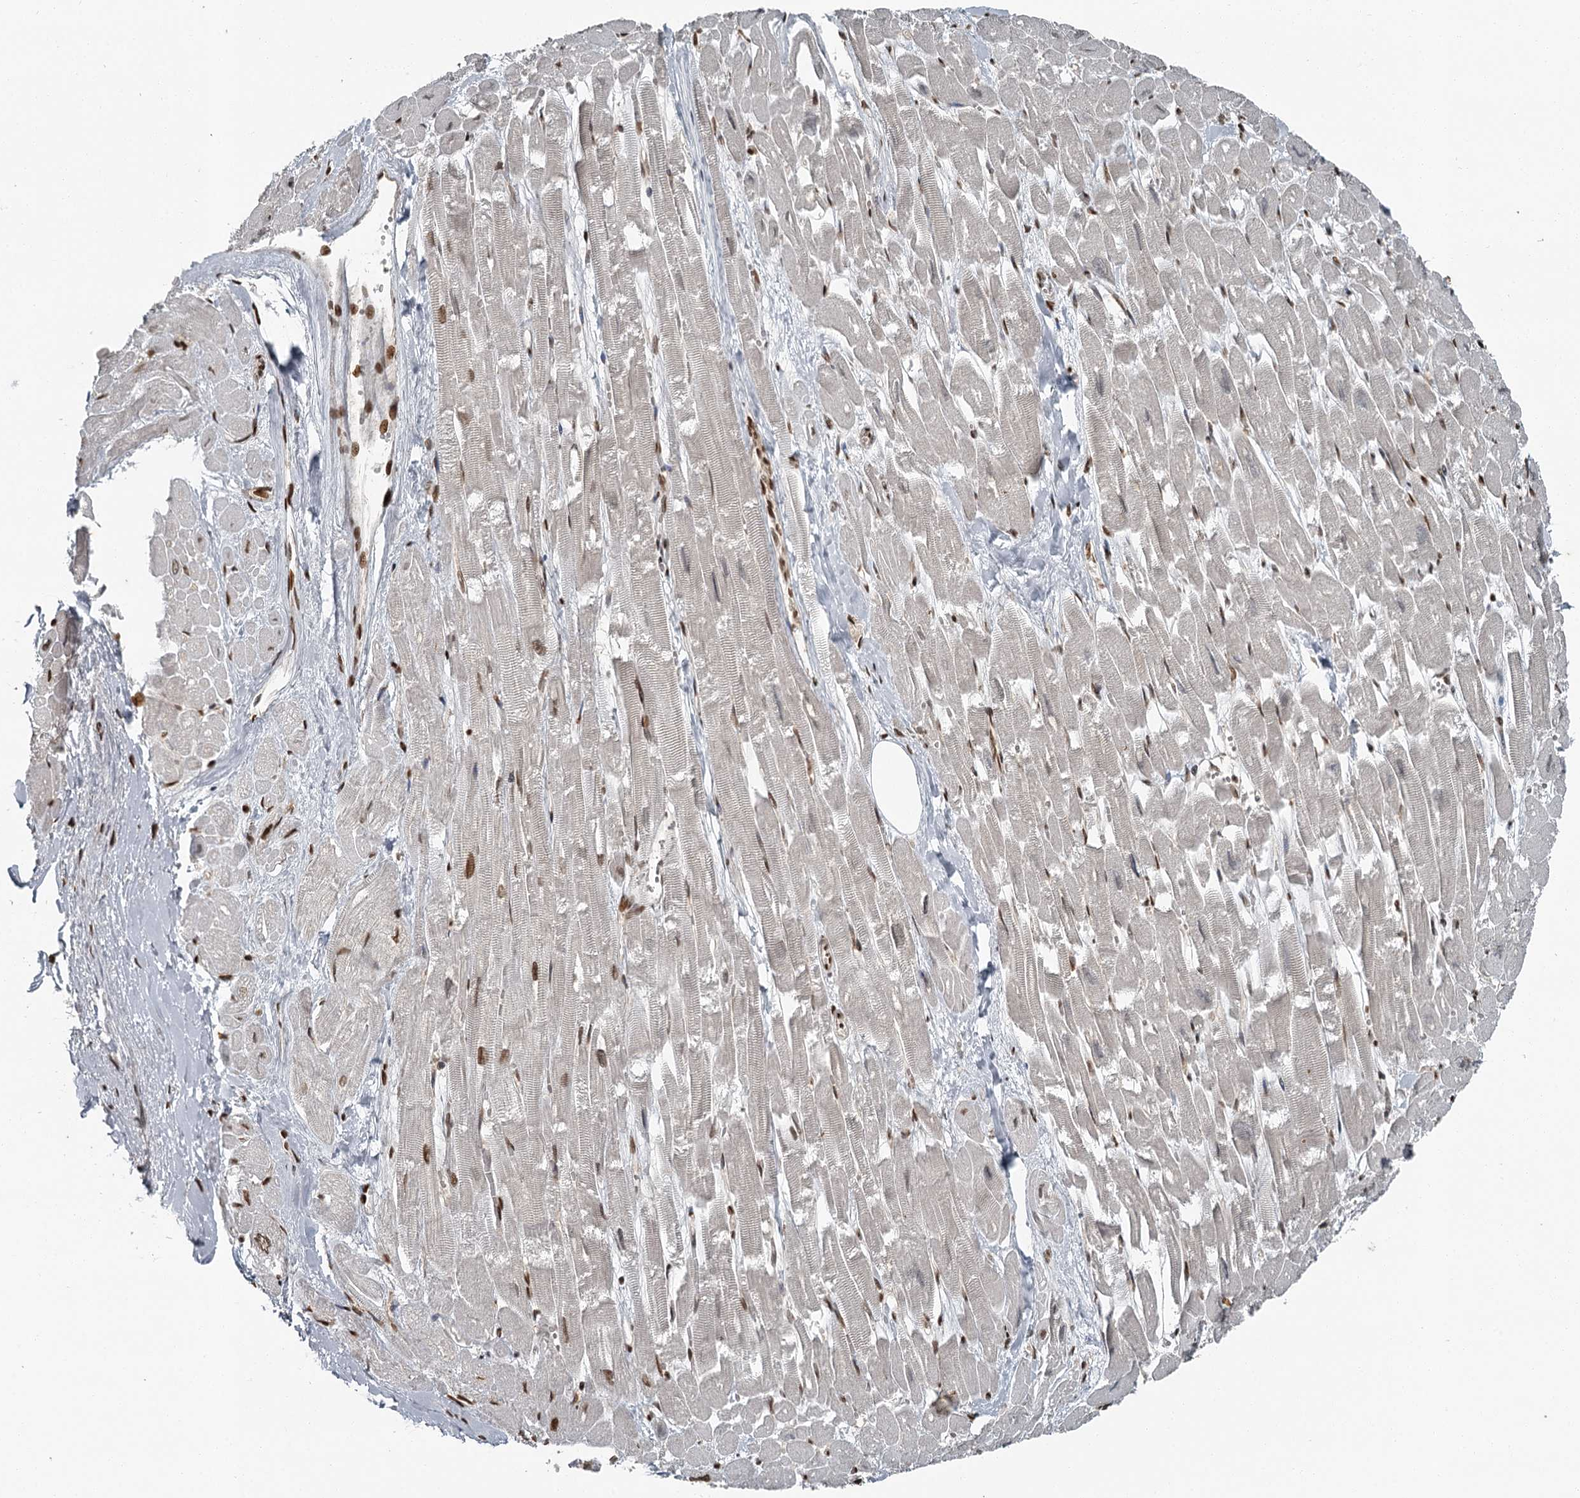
{"staining": {"intensity": "strong", "quantity": "25%-75%", "location": "nuclear"}, "tissue": "heart muscle", "cell_type": "Cardiomyocytes", "image_type": "normal", "snomed": [{"axis": "morphology", "description": "Normal tissue, NOS"}, {"axis": "topography", "description": "Heart"}], "caption": "High-magnification brightfield microscopy of unremarkable heart muscle stained with DAB (brown) and counterstained with hematoxylin (blue). cardiomyocytes exhibit strong nuclear expression is appreciated in about25%-75% of cells.", "gene": "RBBP7", "patient": {"sex": "male", "age": 54}}